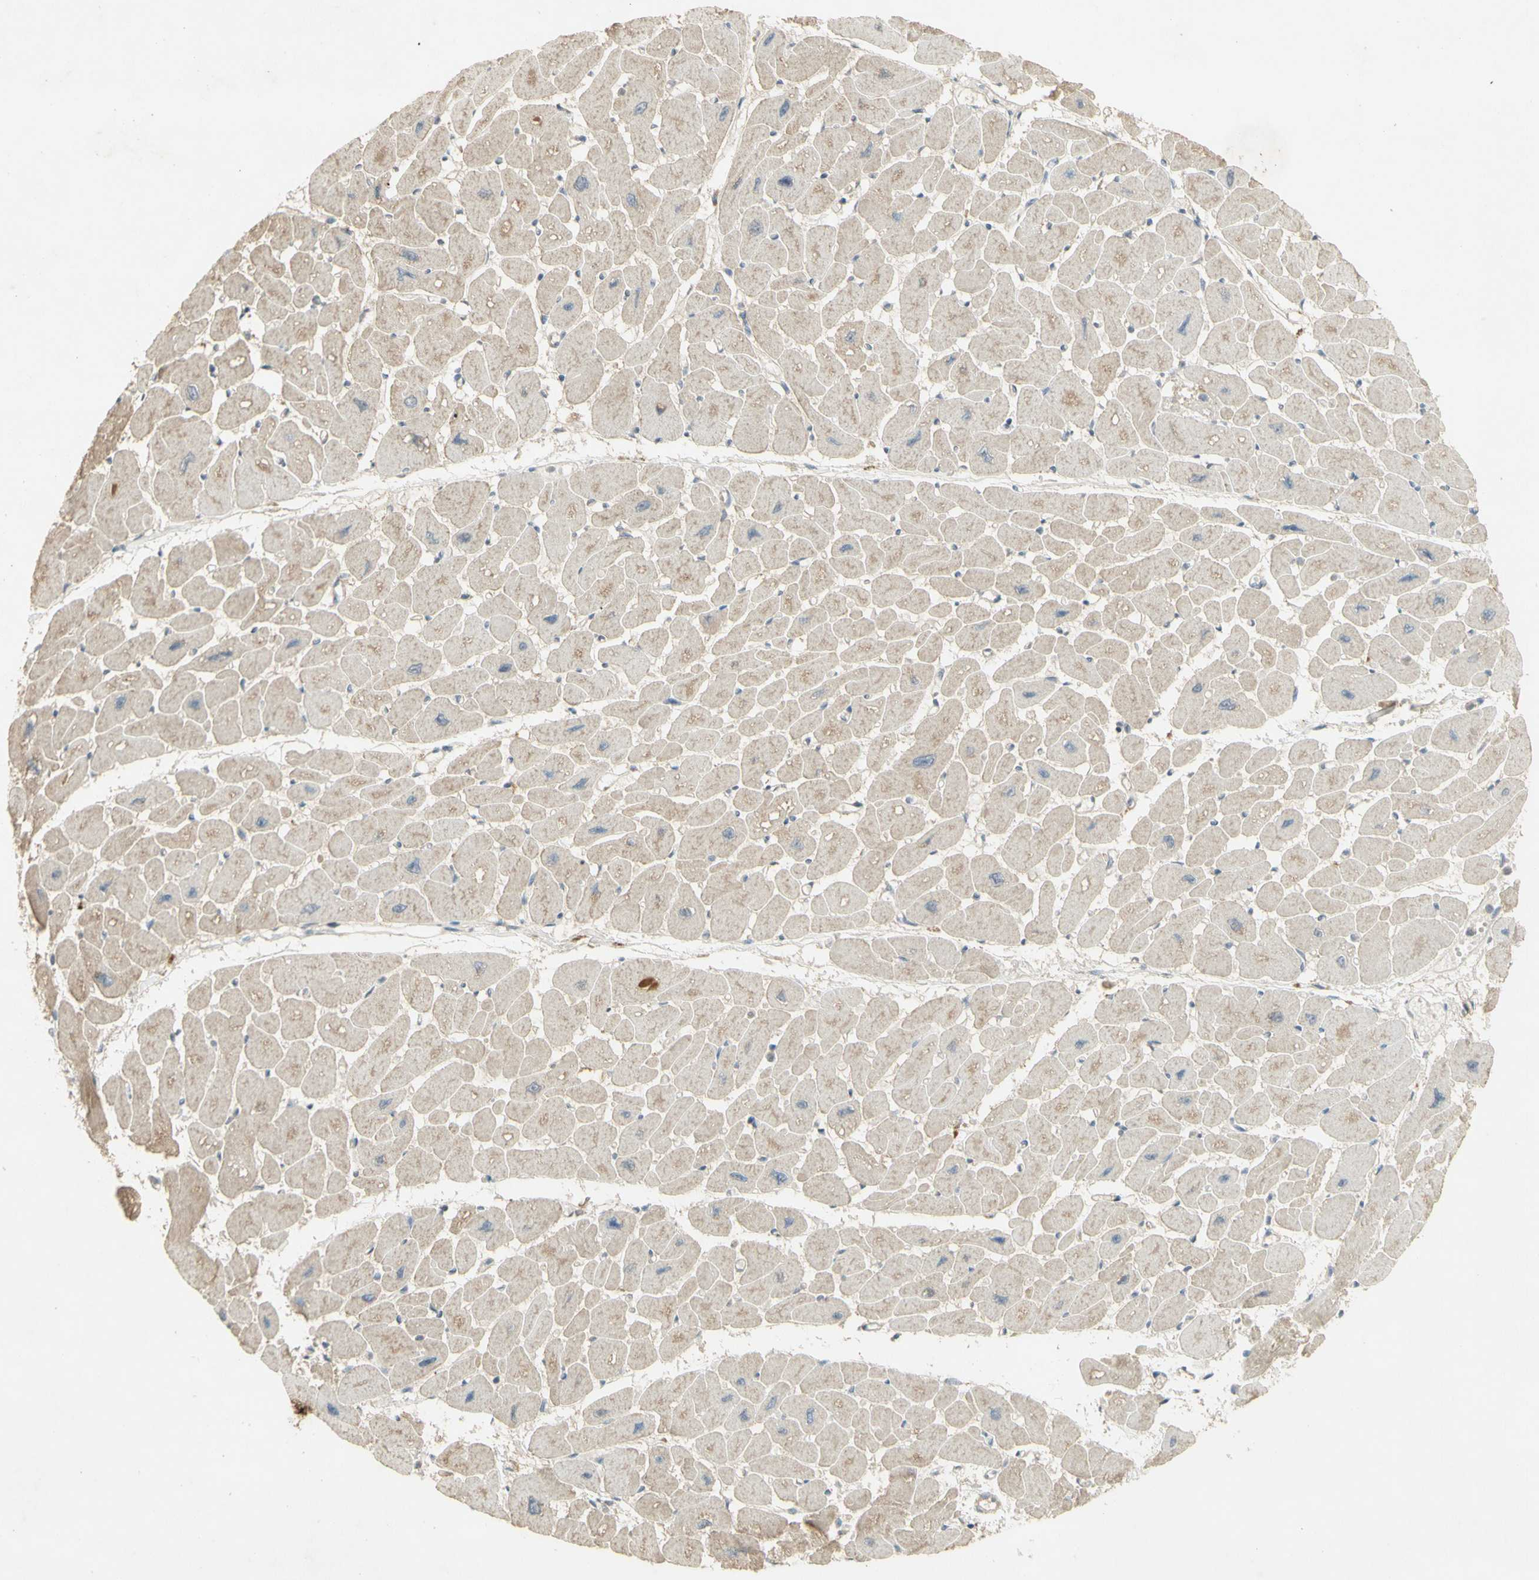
{"staining": {"intensity": "weak", "quantity": "<25%", "location": "cytoplasmic/membranous"}, "tissue": "heart muscle", "cell_type": "Cardiomyocytes", "image_type": "normal", "snomed": [{"axis": "morphology", "description": "Normal tissue, NOS"}, {"axis": "topography", "description": "Heart"}], "caption": "Protein analysis of benign heart muscle displays no significant expression in cardiomyocytes. (IHC, brightfield microscopy, high magnification).", "gene": "NRG4", "patient": {"sex": "female", "age": 54}}